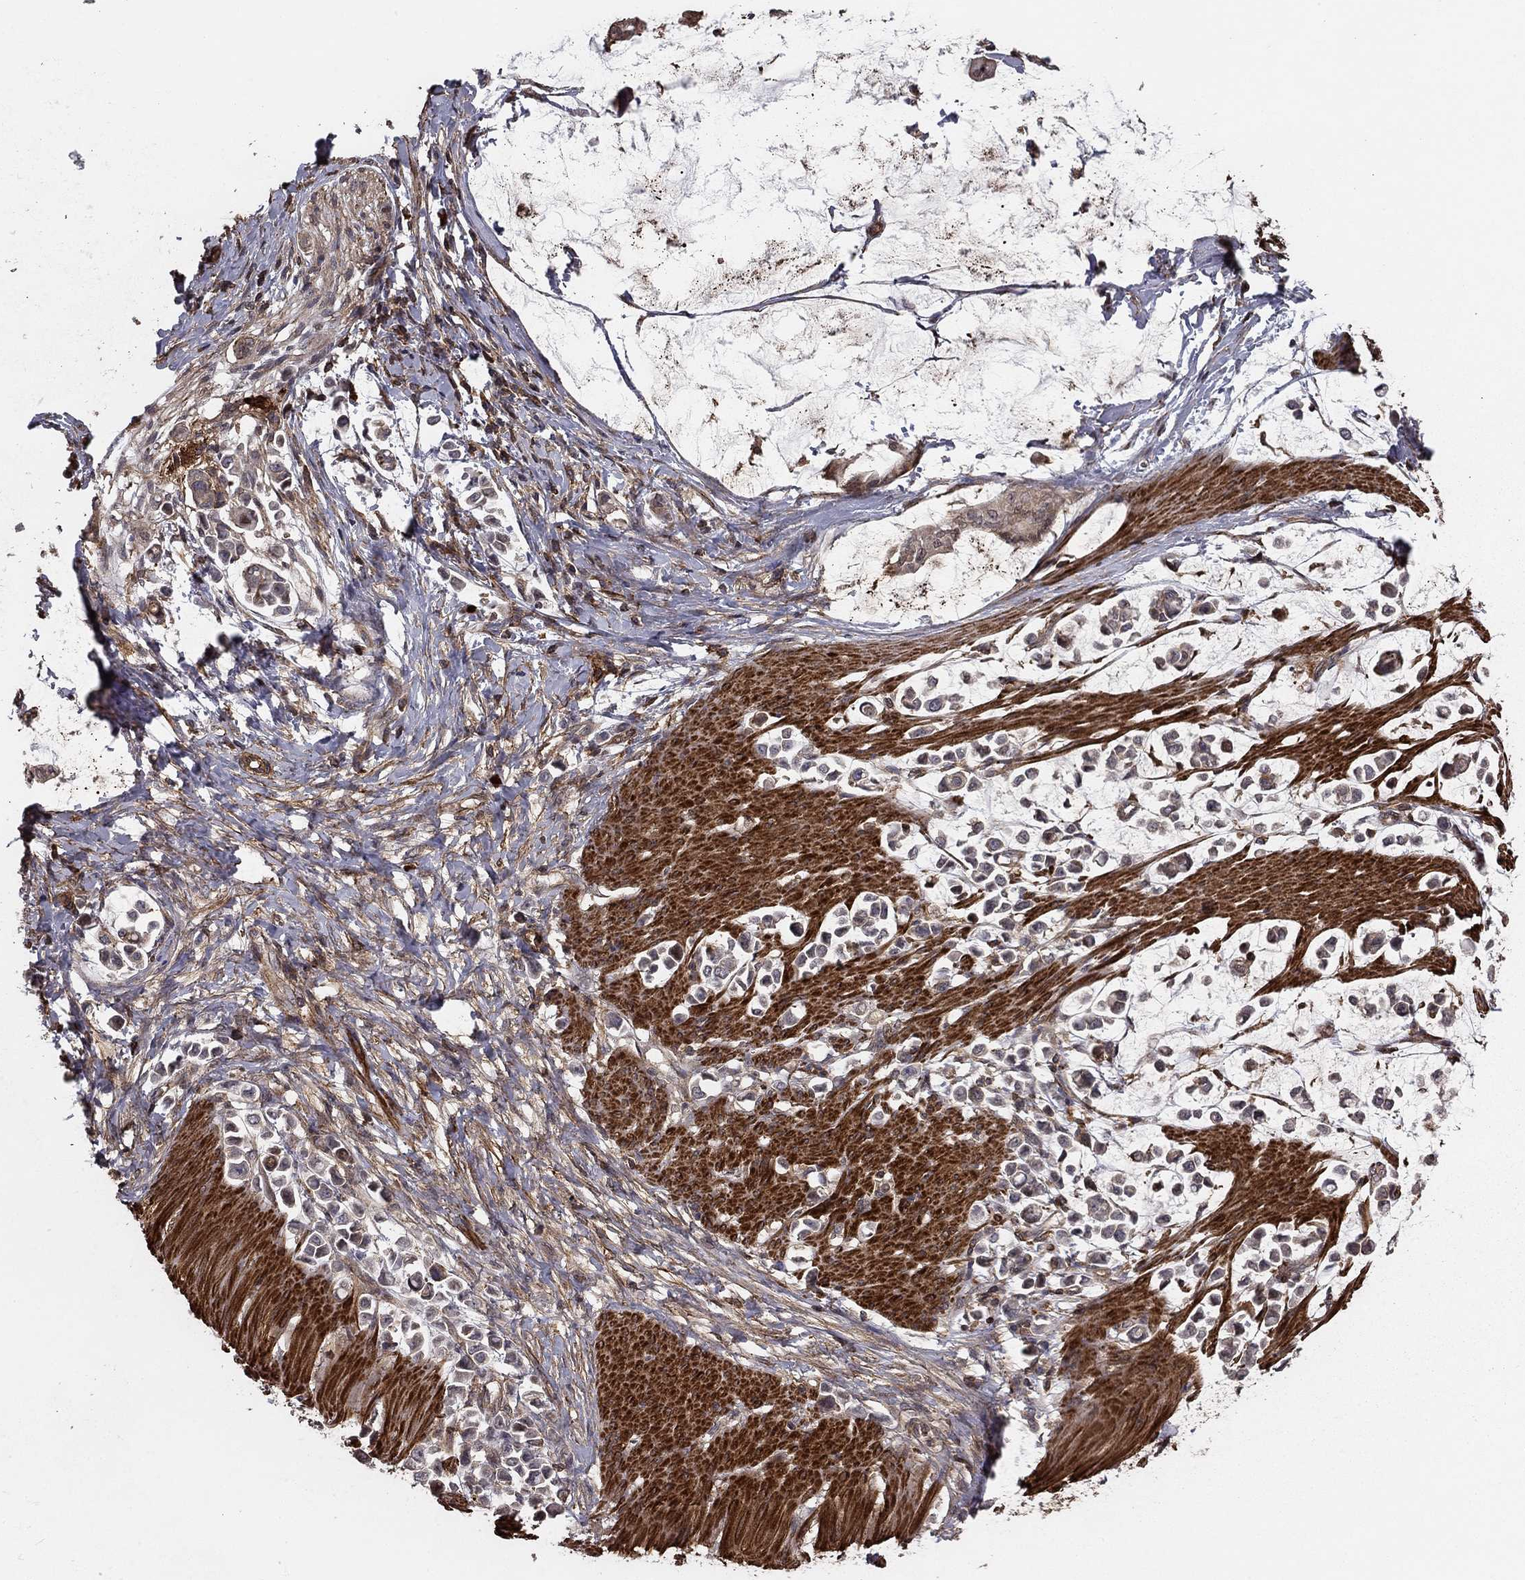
{"staining": {"intensity": "negative", "quantity": "none", "location": "none"}, "tissue": "stomach cancer", "cell_type": "Tumor cells", "image_type": "cancer", "snomed": [{"axis": "morphology", "description": "Adenocarcinoma, NOS"}, {"axis": "topography", "description": "Stomach"}], "caption": "Tumor cells show no significant expression in stomach cancer (adenocarcinoma). (DAB immunohistochemistry with hematoxylin counter stain).", "gene": "HABP4", "patient": {"sex": "male", "age": 82}}